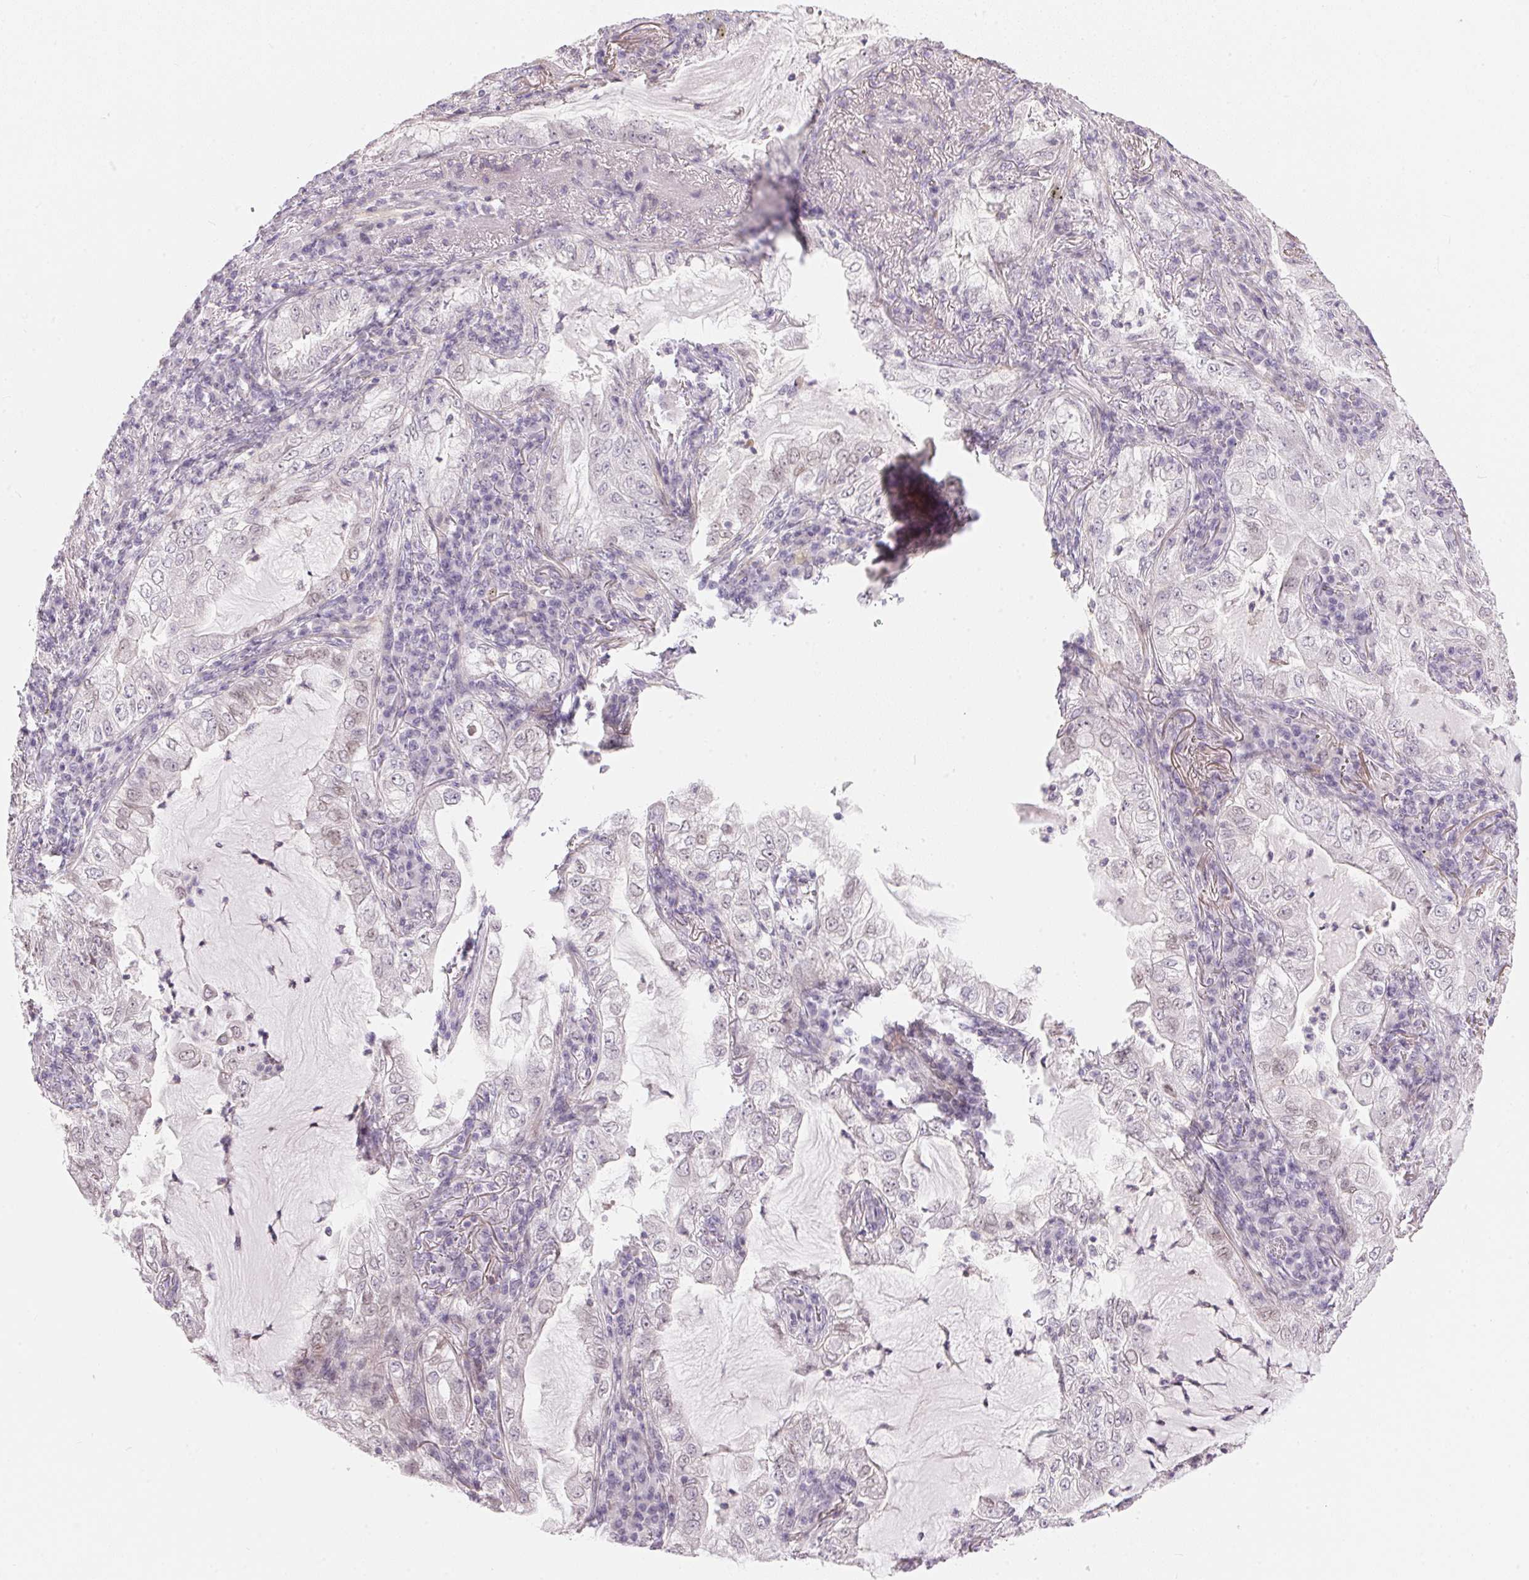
{"staining": {"intensity": "negative", "quantity": "none", "location": "none"}, "tissue": "lung cancer", "cell_type": "Tumor cells", "image_type": "cancer", "snomed": [{"axis": "morphology", "description": "Adenocarcinoma, NOS"}, {"axis": "topography", "description": "Lung"}], "caption": "The immunohistochemistry micrograph has no significant expression in tumor cells of lung adenocarcinoma tissue. (Stains: DAB (3,3'-diaminobenzidine) immunohistochemistry (IHC) with hematoxylin counter stain, Microscopy: brightfield microscopy at high magnification).", "gene": "GDAP1L1", "patient": {"sex": "female", "age": 73}}